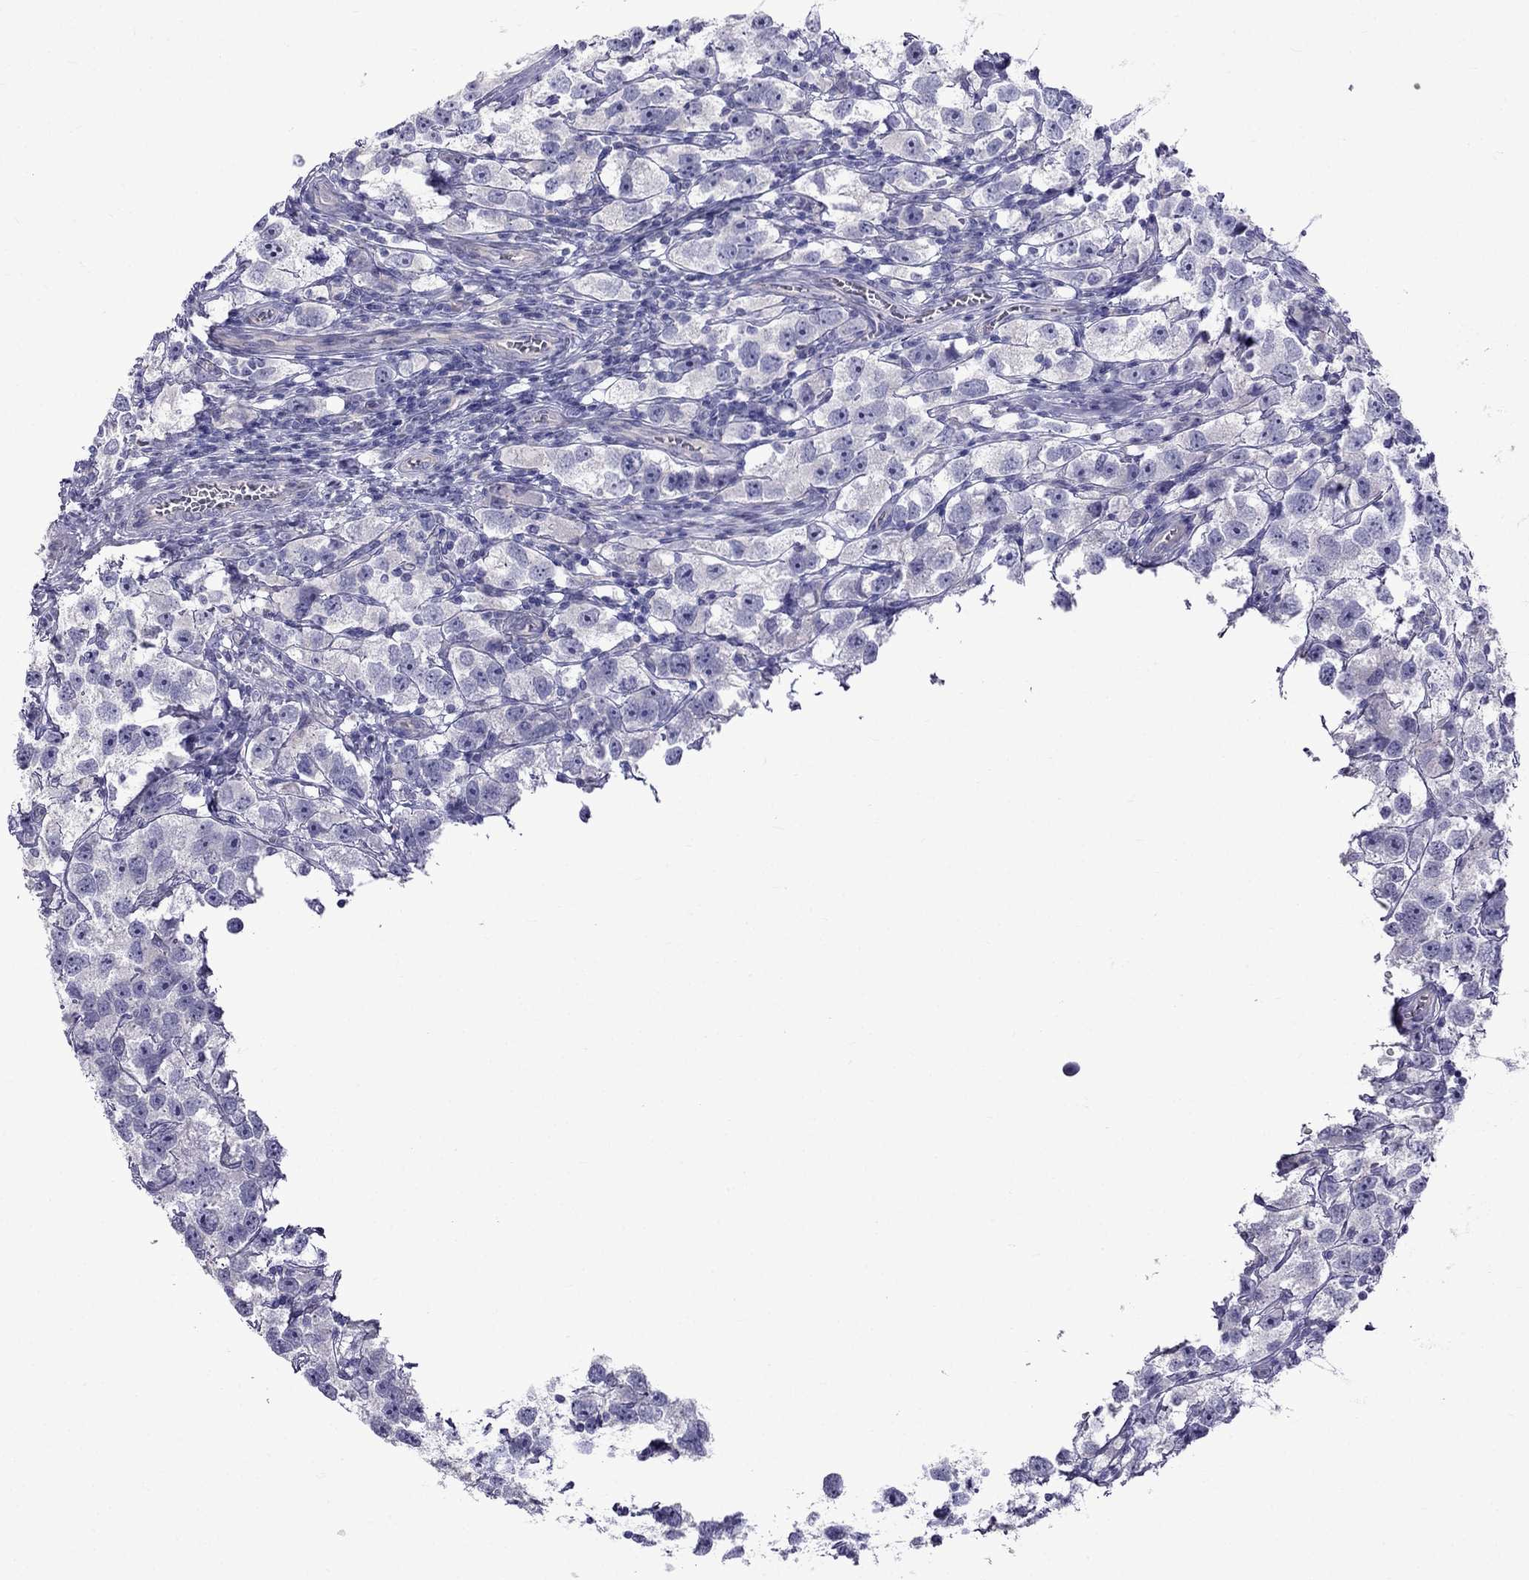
{"staining": {"intensity": "negative", "quantity": "none", "location": "none"}, "tissue": "testis cancer", "cell_type": "Tumor cells", "image_type": "cancer", "snomed": [{"axis": "morphology", "description": "Seminoma, NOS"}, {"axis": "topography", "description": "Testis"}], "caption": "High power microscopy image of an immunohistochemistry (IHC) photomicrograph of testis seminoma, revealing no significant staining in tumor cells.", "gene": "TDRD1", "patient": {"sex": "male", "age": 26}}